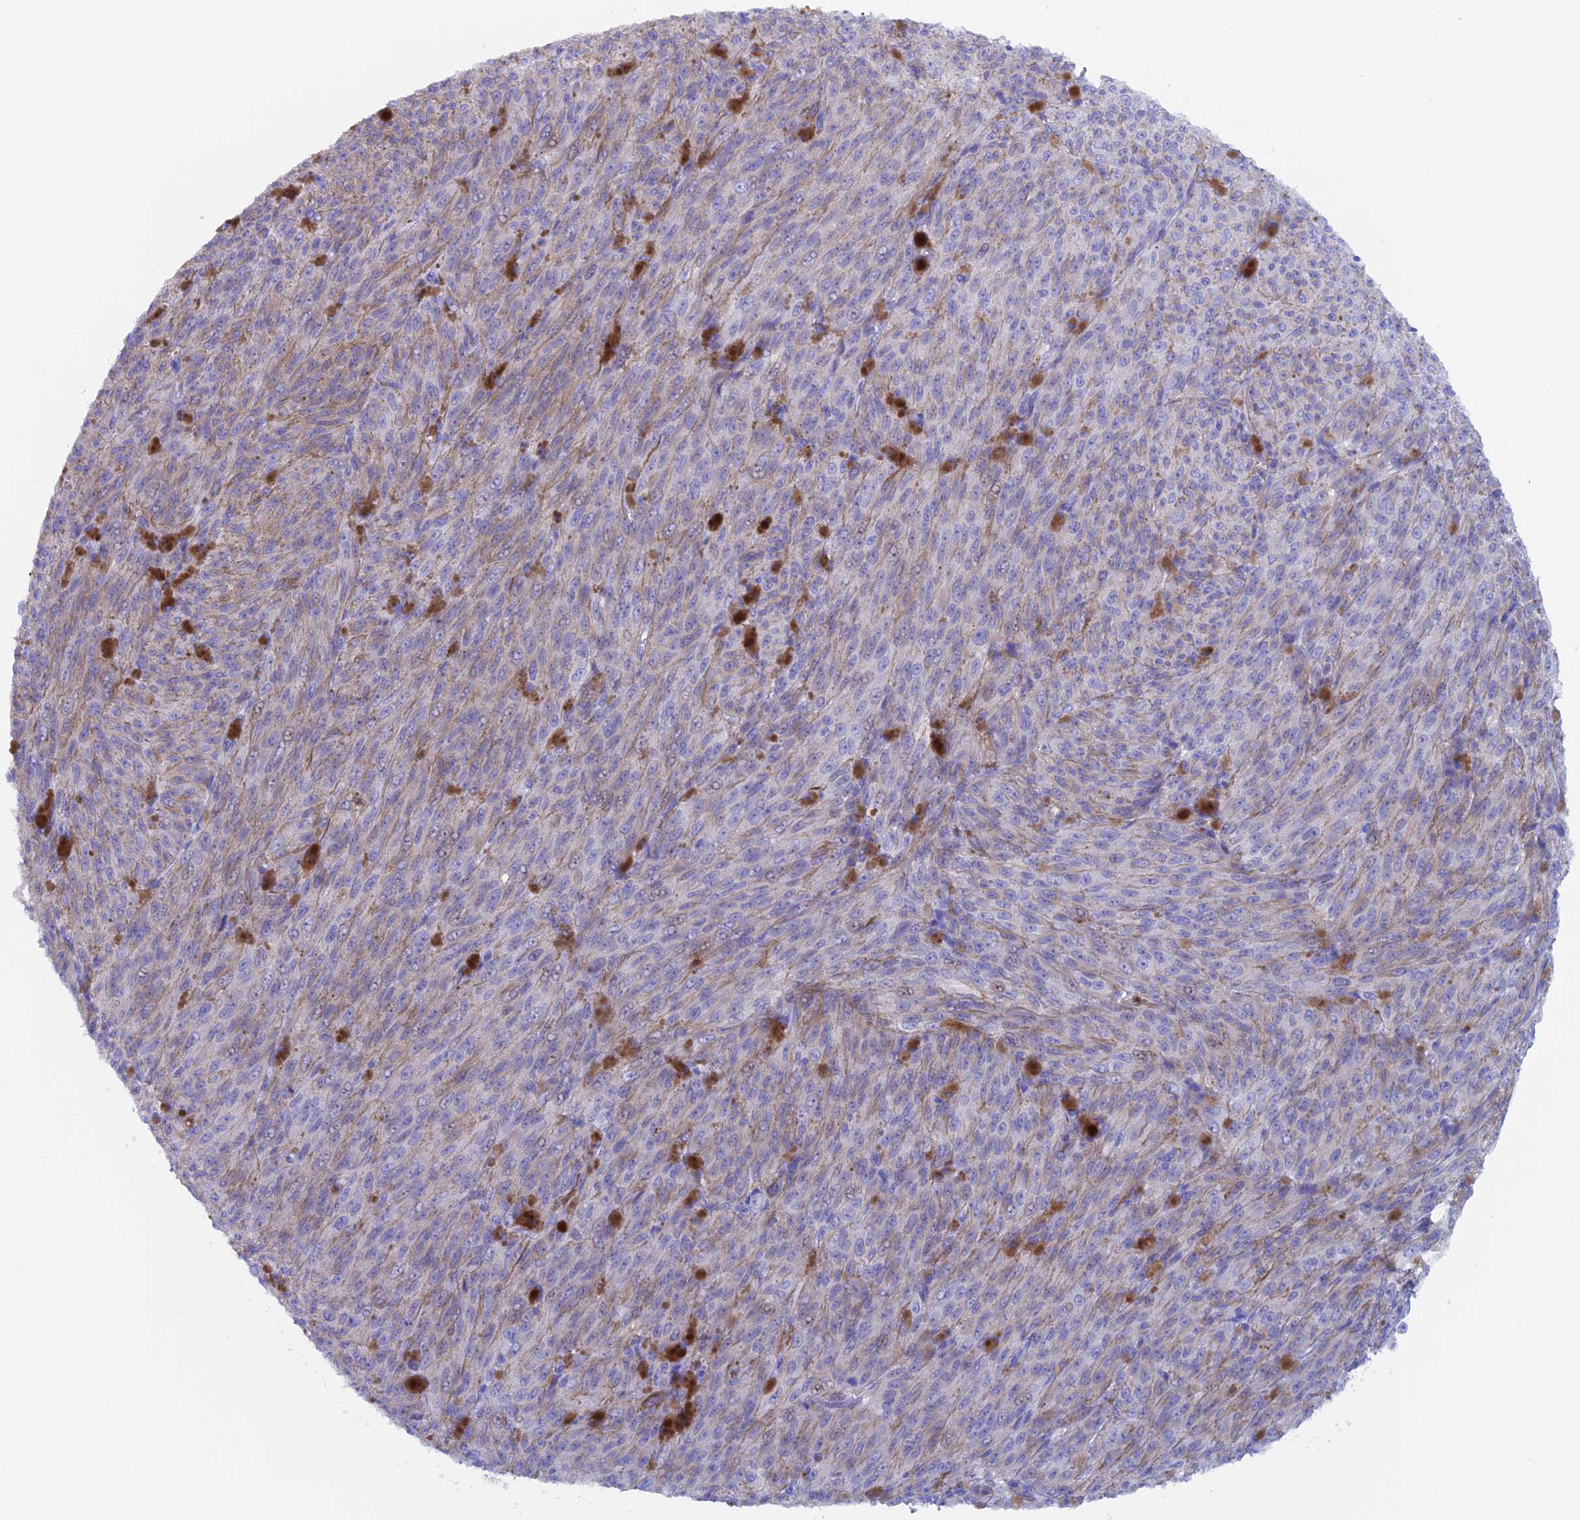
{"staining": {"intensity": "negative", "quantity": "none", "location": "none"}, "tissue": "melanoma", "cell_type": "Tumor cells", "image_type": "cancer", "snomed": [{"axis": "morphology", "description": "Malignant melanoma, NOS"}, {"axis": "topography", "description": "Skin"}], "caption": "Micrograph shows no protein expression in tumor cells of melanoma tissue.", "gene": "PSMC3IP", "patient": {"sex": "female", "age": 52}}